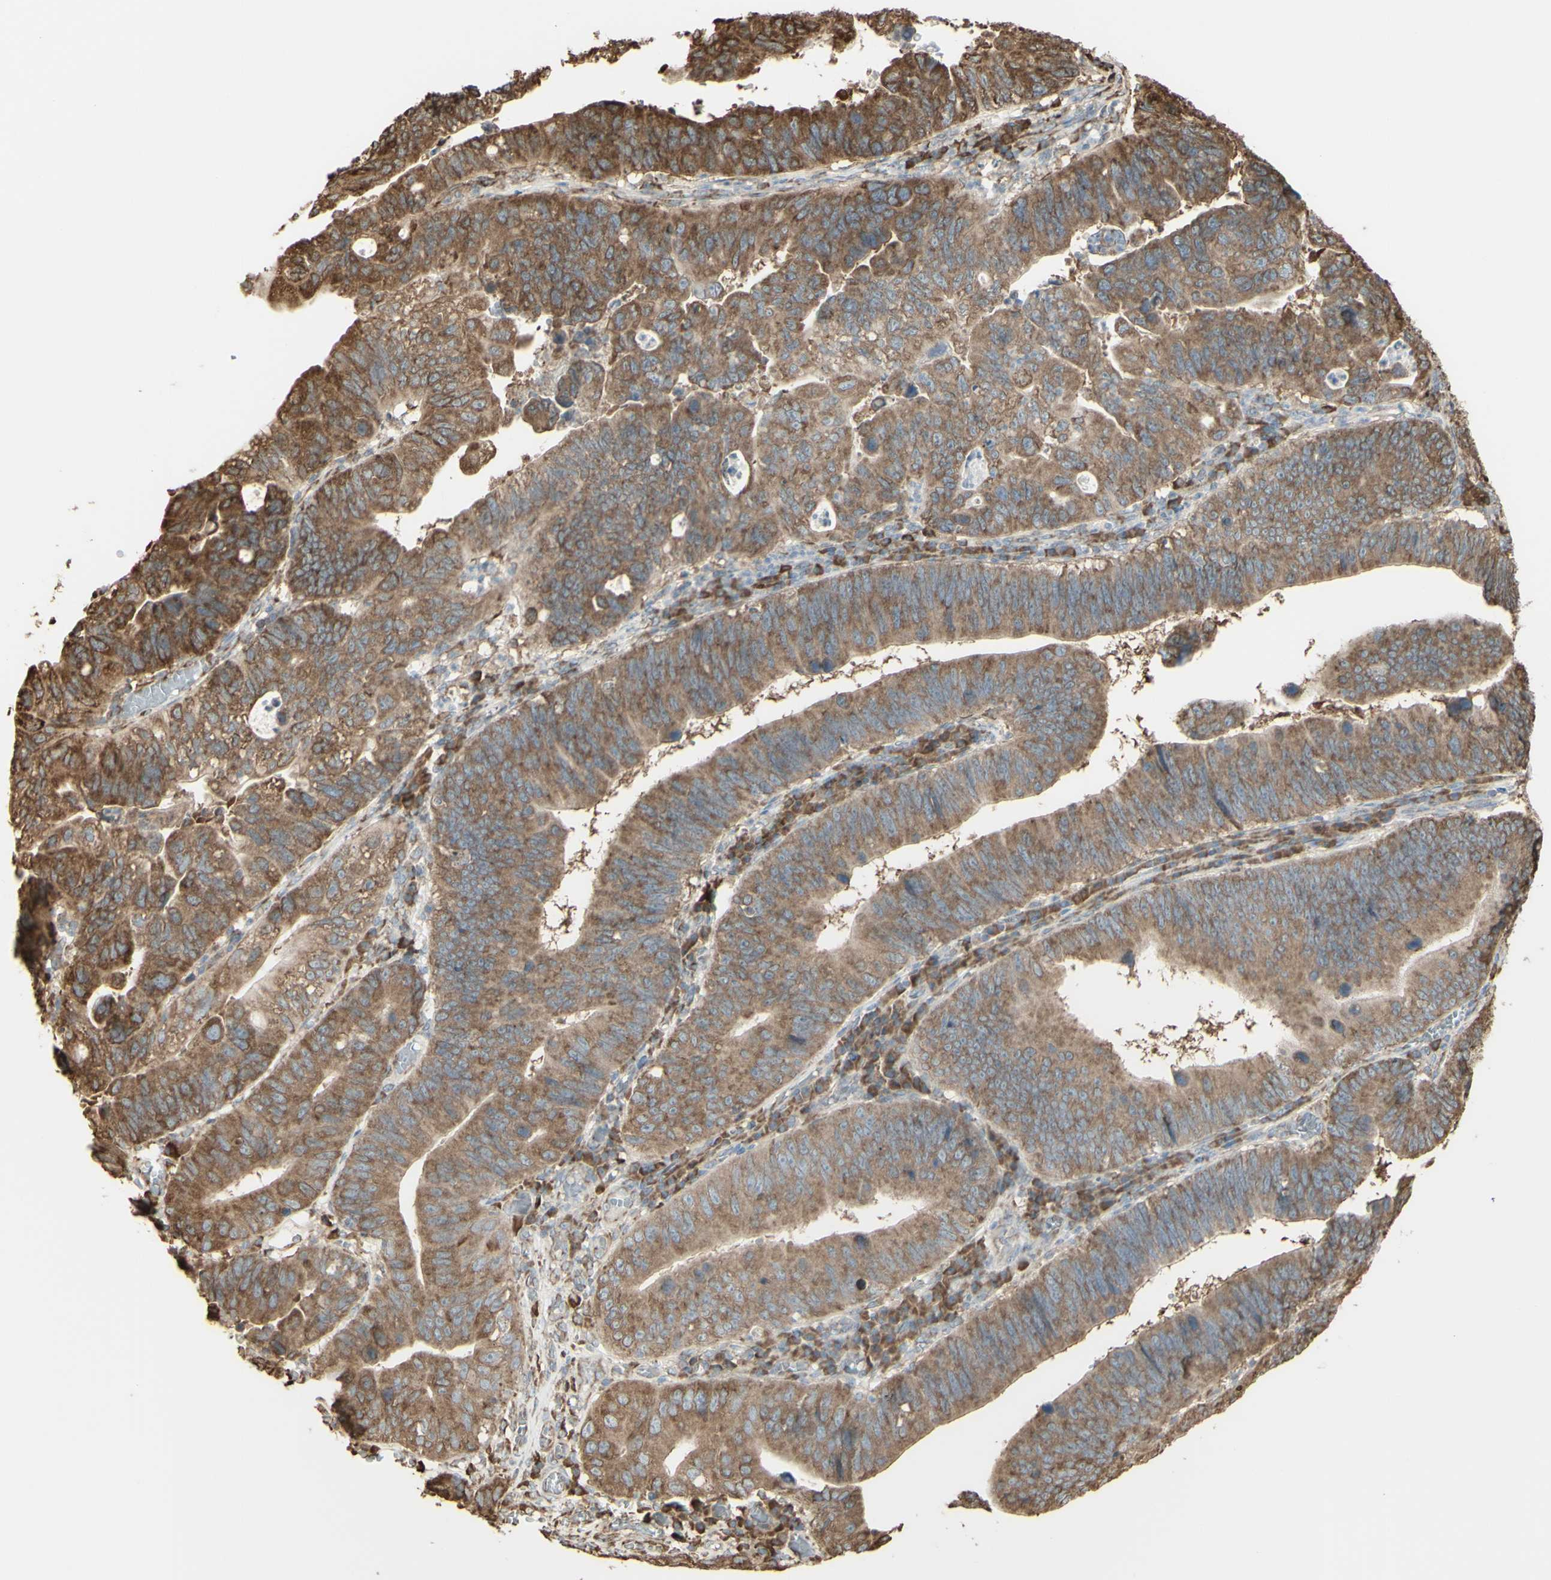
{"staining": {"intensity": "moderate", "quantity": ">75%", "location": "cytoplasmic/membranous"}, "tissue": "stomach cancer", "cell_type": "Tumor cells", "image_type": "cancer", "snomed": [{"axis": "morphology", "description": "Adenocarcinoma, NOS"}, {"axis": "topography", "description": "Stomach"}], "caption": "Immunohistochemistry (IHC) of stomach adenocarcinoma displays medium levels of moderate cytoplasmic/membranous positivity in approximately >75% of tumor cells.", "gene": "EEF1B2", "patient": {"sex": "male", "age": 59}}